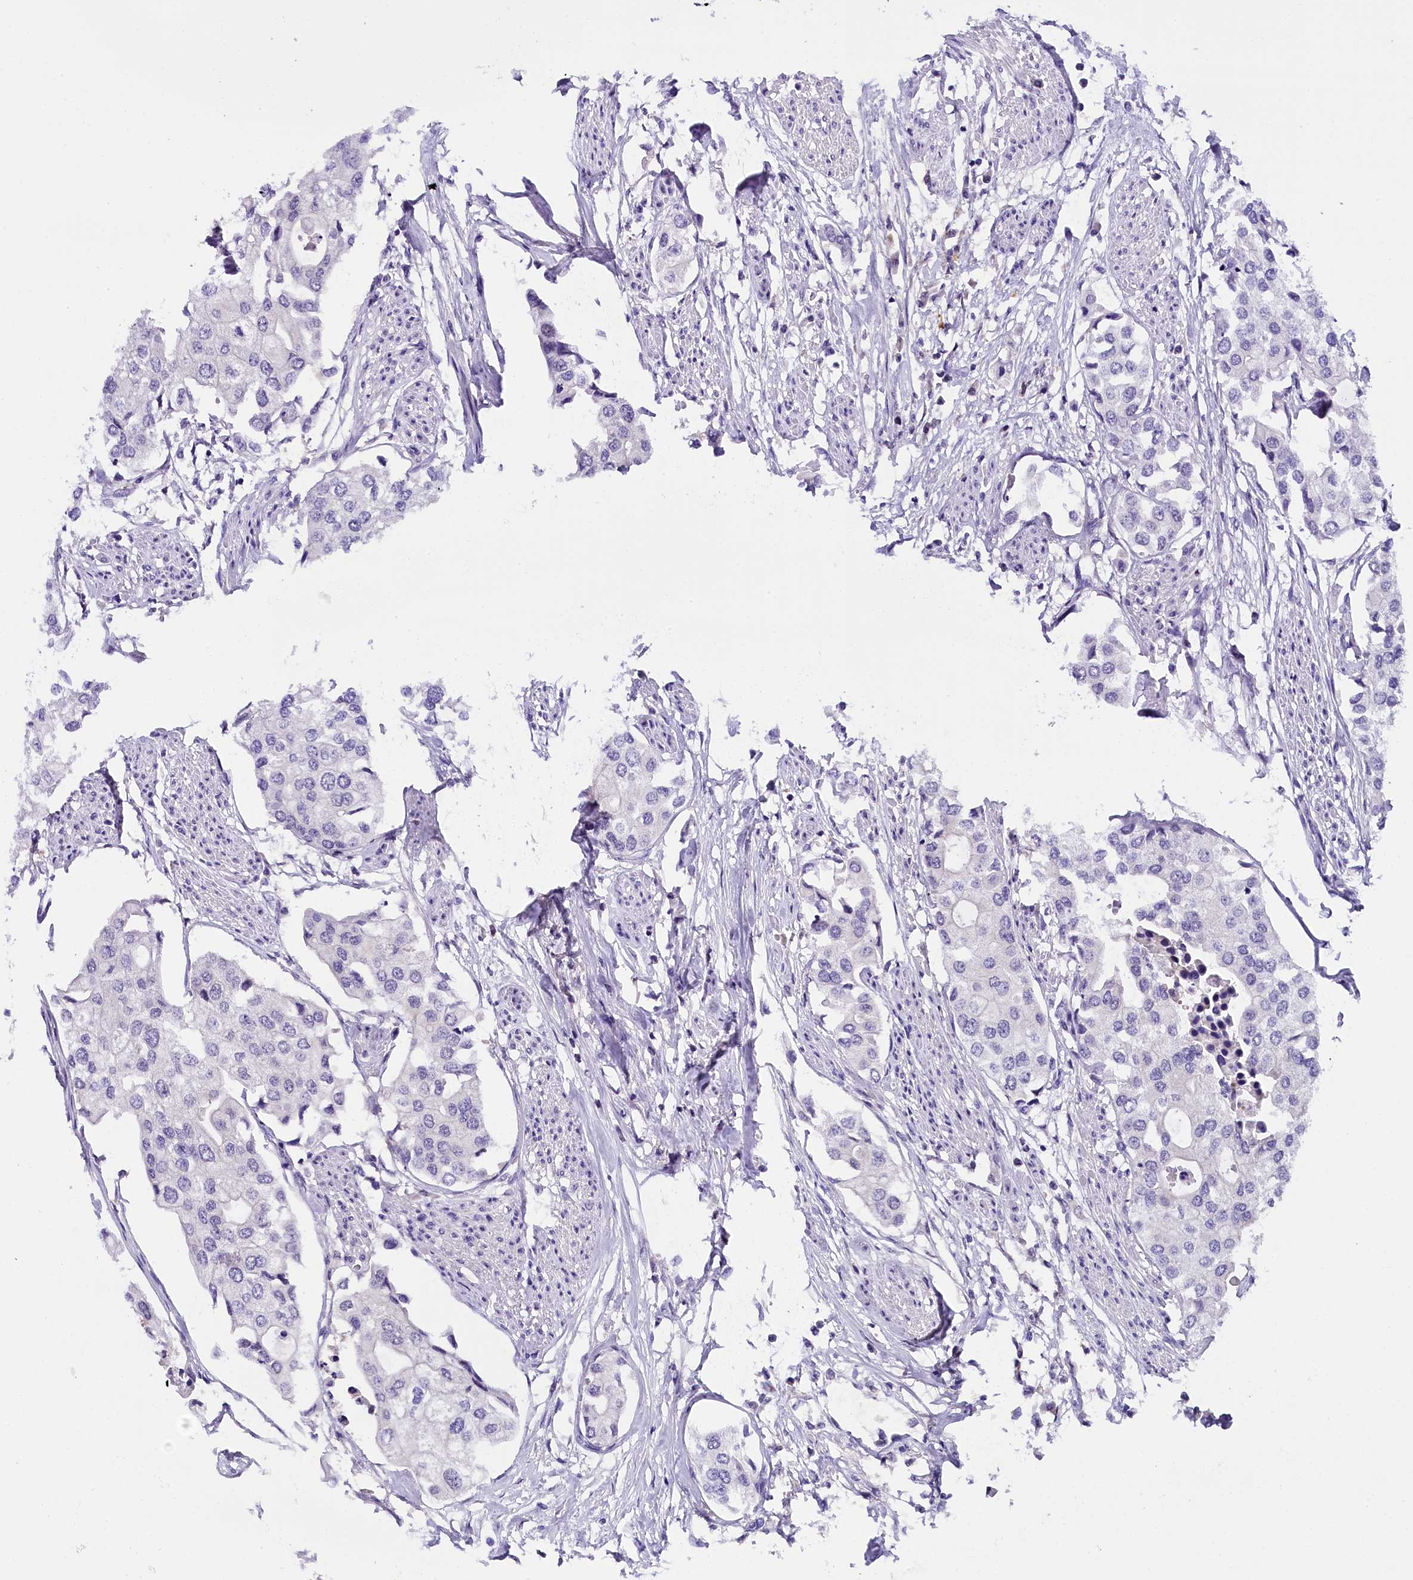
{"staining": {"intensity": "negative", "quantity": "none", "location": "none"}, "tissue": "urothelial cancer", "cell_type": "Tumor cells", "image_type": "cancer", "snomed": [{"axis": "morphology", "description": "Urothelial carcinoma, High grade"}, {"axis": "topography", "description": "Urinary bladder"}], "caption": "High magnification brightfield microscopy of urothelial carcinoma (high-grade) stained with DAB (brown) and counterstained with hematoxylin (blue): tumor cells show no significant expression. (DAB (3,3'-diaminobenzidine) IHC with hematoxylin counter stain).", "gene": "IQCN", "patient": {"sex": "male", "age": 64}}